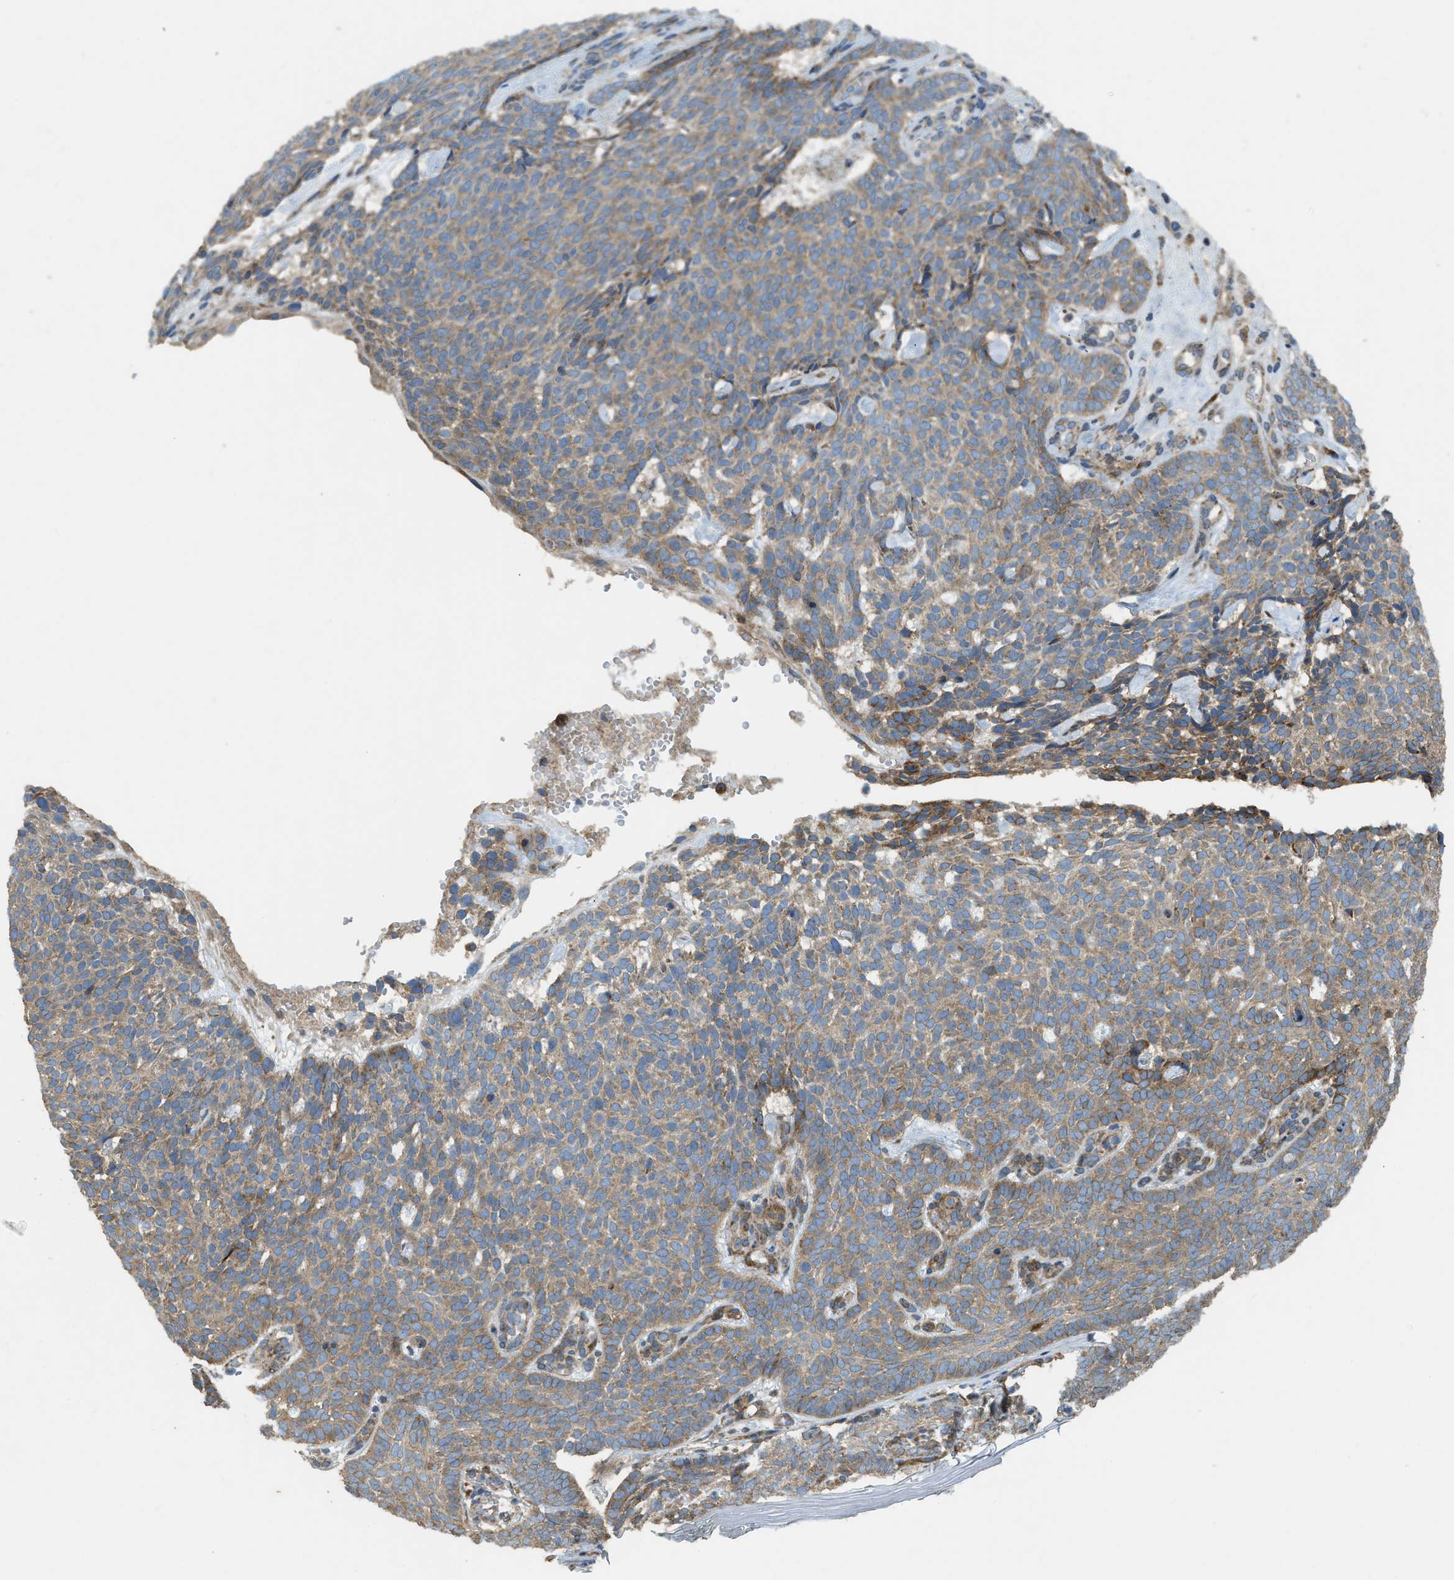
{"staining": {"intensity": "moderate", "quantity": "25%-75%", "location": "cytoplasmic/membranous"}, "tissue": "skin cancer", "cell_type": "Tumor cells", "image_type": "cancer", "snomed": [{"axis": "morphology", "description": "Basal cell carcinoma"}, {"axis": "topography", "description": "Skin"}], "caption": "Immunohistochemistry (IHC) of skin cancer (basal cell carcinoma) reveals medium levels of moderate cytoplasmic/membranous staining in approximately 25%-75% of tumor cells. Using DAB (brown) and hematoxylin (blue) stains, captured at high magnification using brightfield microscopy.", "gene": "TMEM68", "patient": {"sex": "male", "age": 61}}